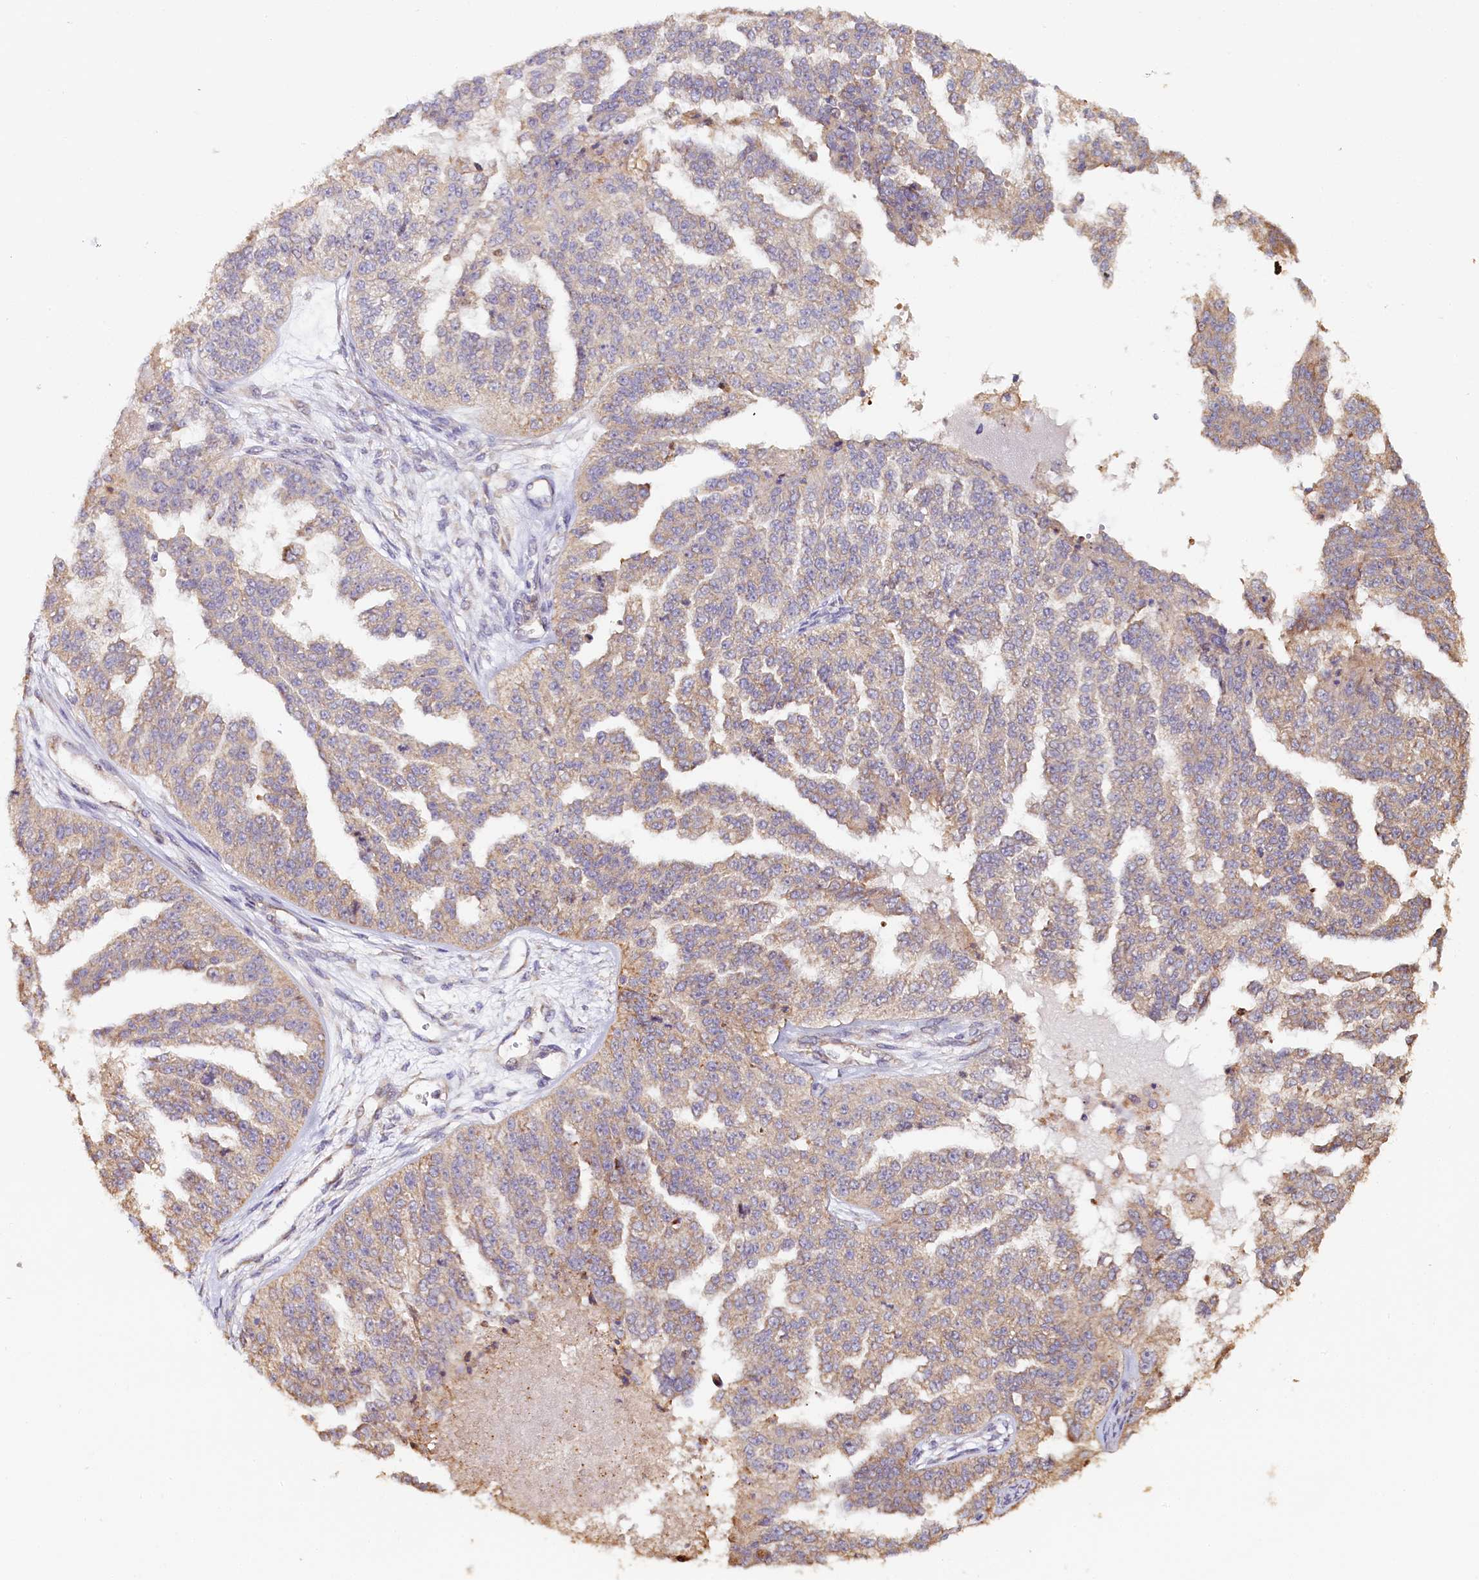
{"staining": {"intensity": "weak", "quantity": ">75%", "location": "cytoplasmic/membranous"}, "tissue": "ovarian cancer", "cell_type": "Tumor cells", "image_type": "cancer", "snomed": [{"axis": "morphology", "description": "Cystadenocarcinoma, serous, NOS"}, {"axis": "topography", "description": "Ovary"}], "caption": "Protein expression analysis of human ovarian serous cystadenocarcinoma reveals weak cytoplasmic/membranous positivity in about >75% of tumor cells.", "gene": "KATNB1", "patient": {"sex": "female", "age": 58}}